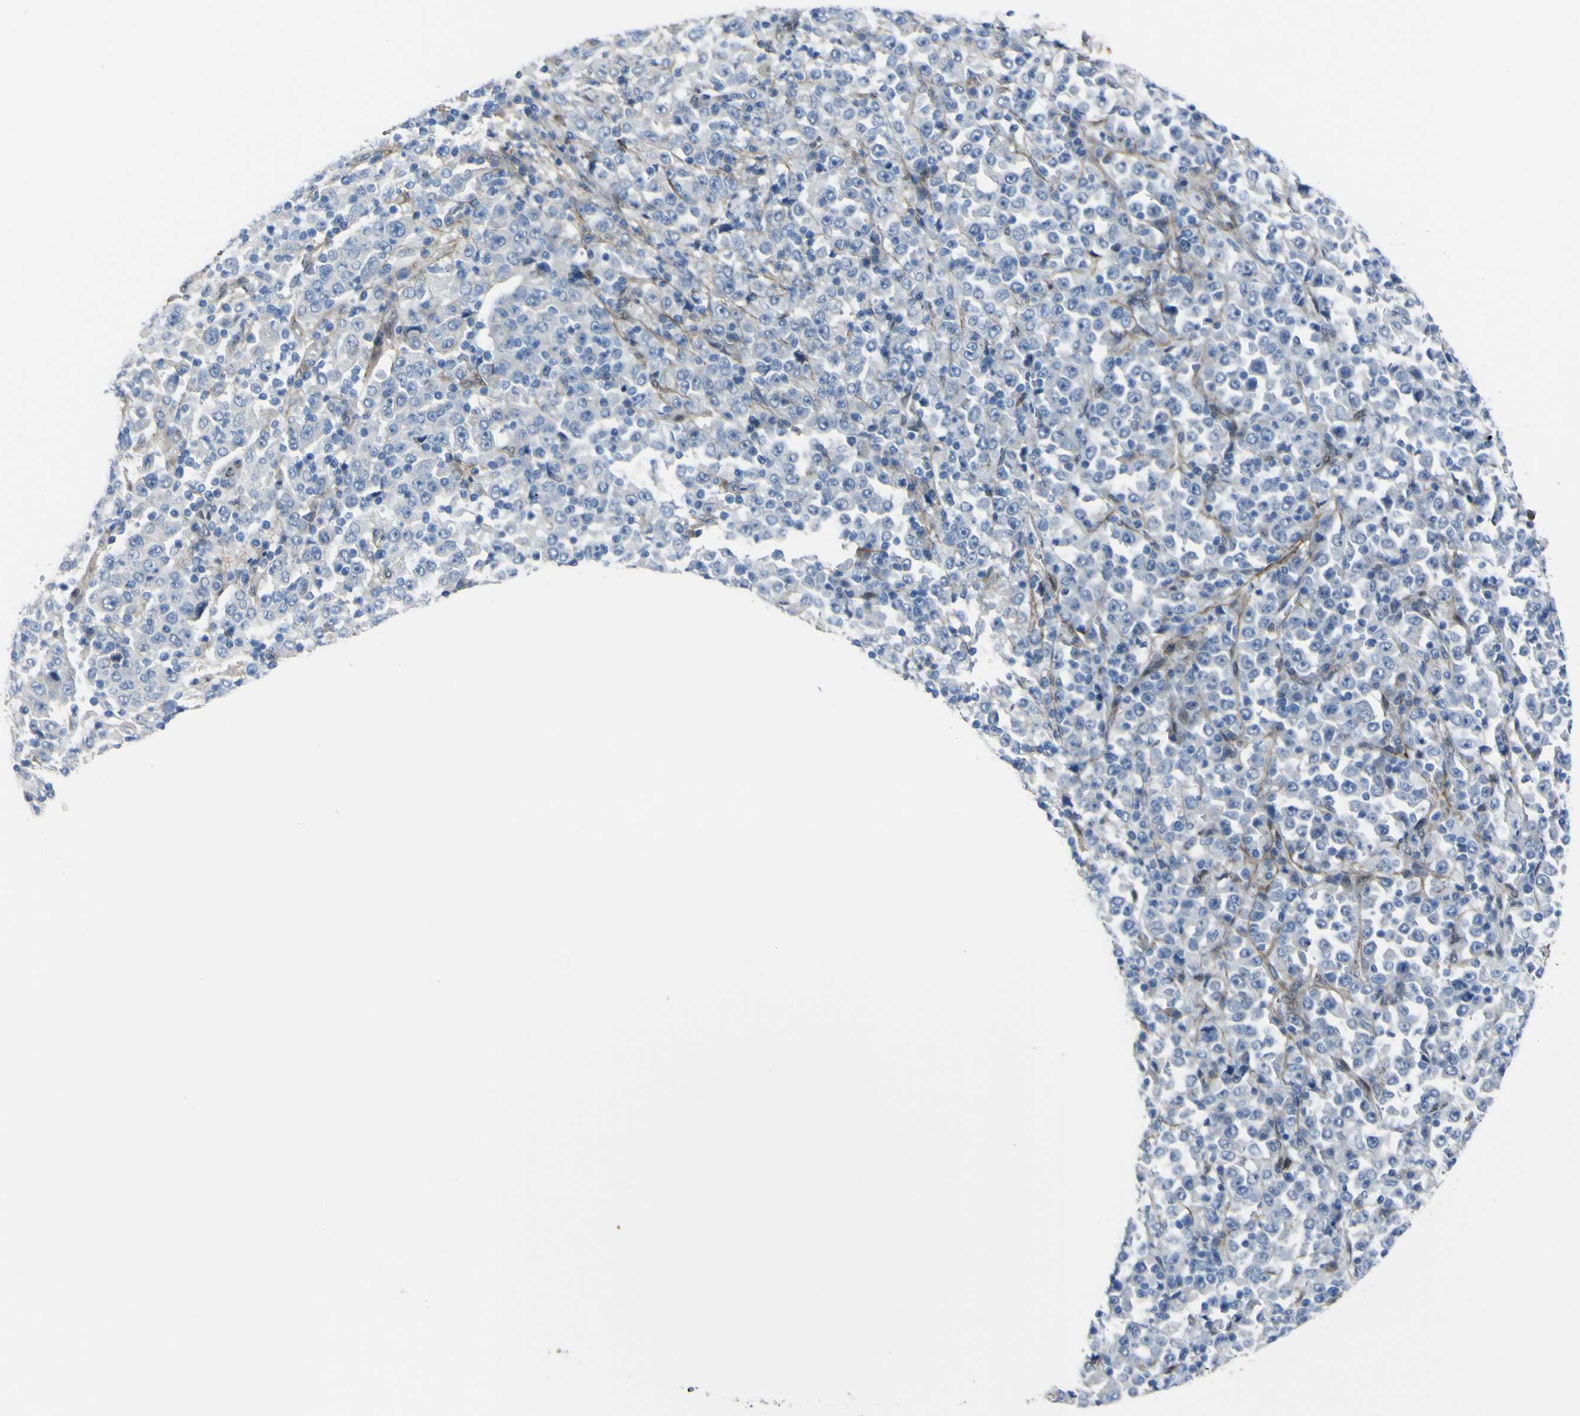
{"staining": {"intensity": "negative", "quantity": "none", "location": "none"}, "tissue": "stomach cancer", "cell_type": "Tumor cells", "image_type": "cancer", "snomed": [{"axis": "morphology", "description": "Normal tissue, NOS"}, {"axis": "morphology", "description": "Adenocarcinoma, NOS"}, {"axis": "topography", "description": "Stomach, upper"}, {"axis": "topography", "description": "Stomach"}], "caption": "This is an immunohistochemistry (IHC) photomicrograph of human stomach adenocarcinoma. There is no positivity in tumor cells.", "gene": "LRRN1", "patient": {"sex": "male", "age": 59}}